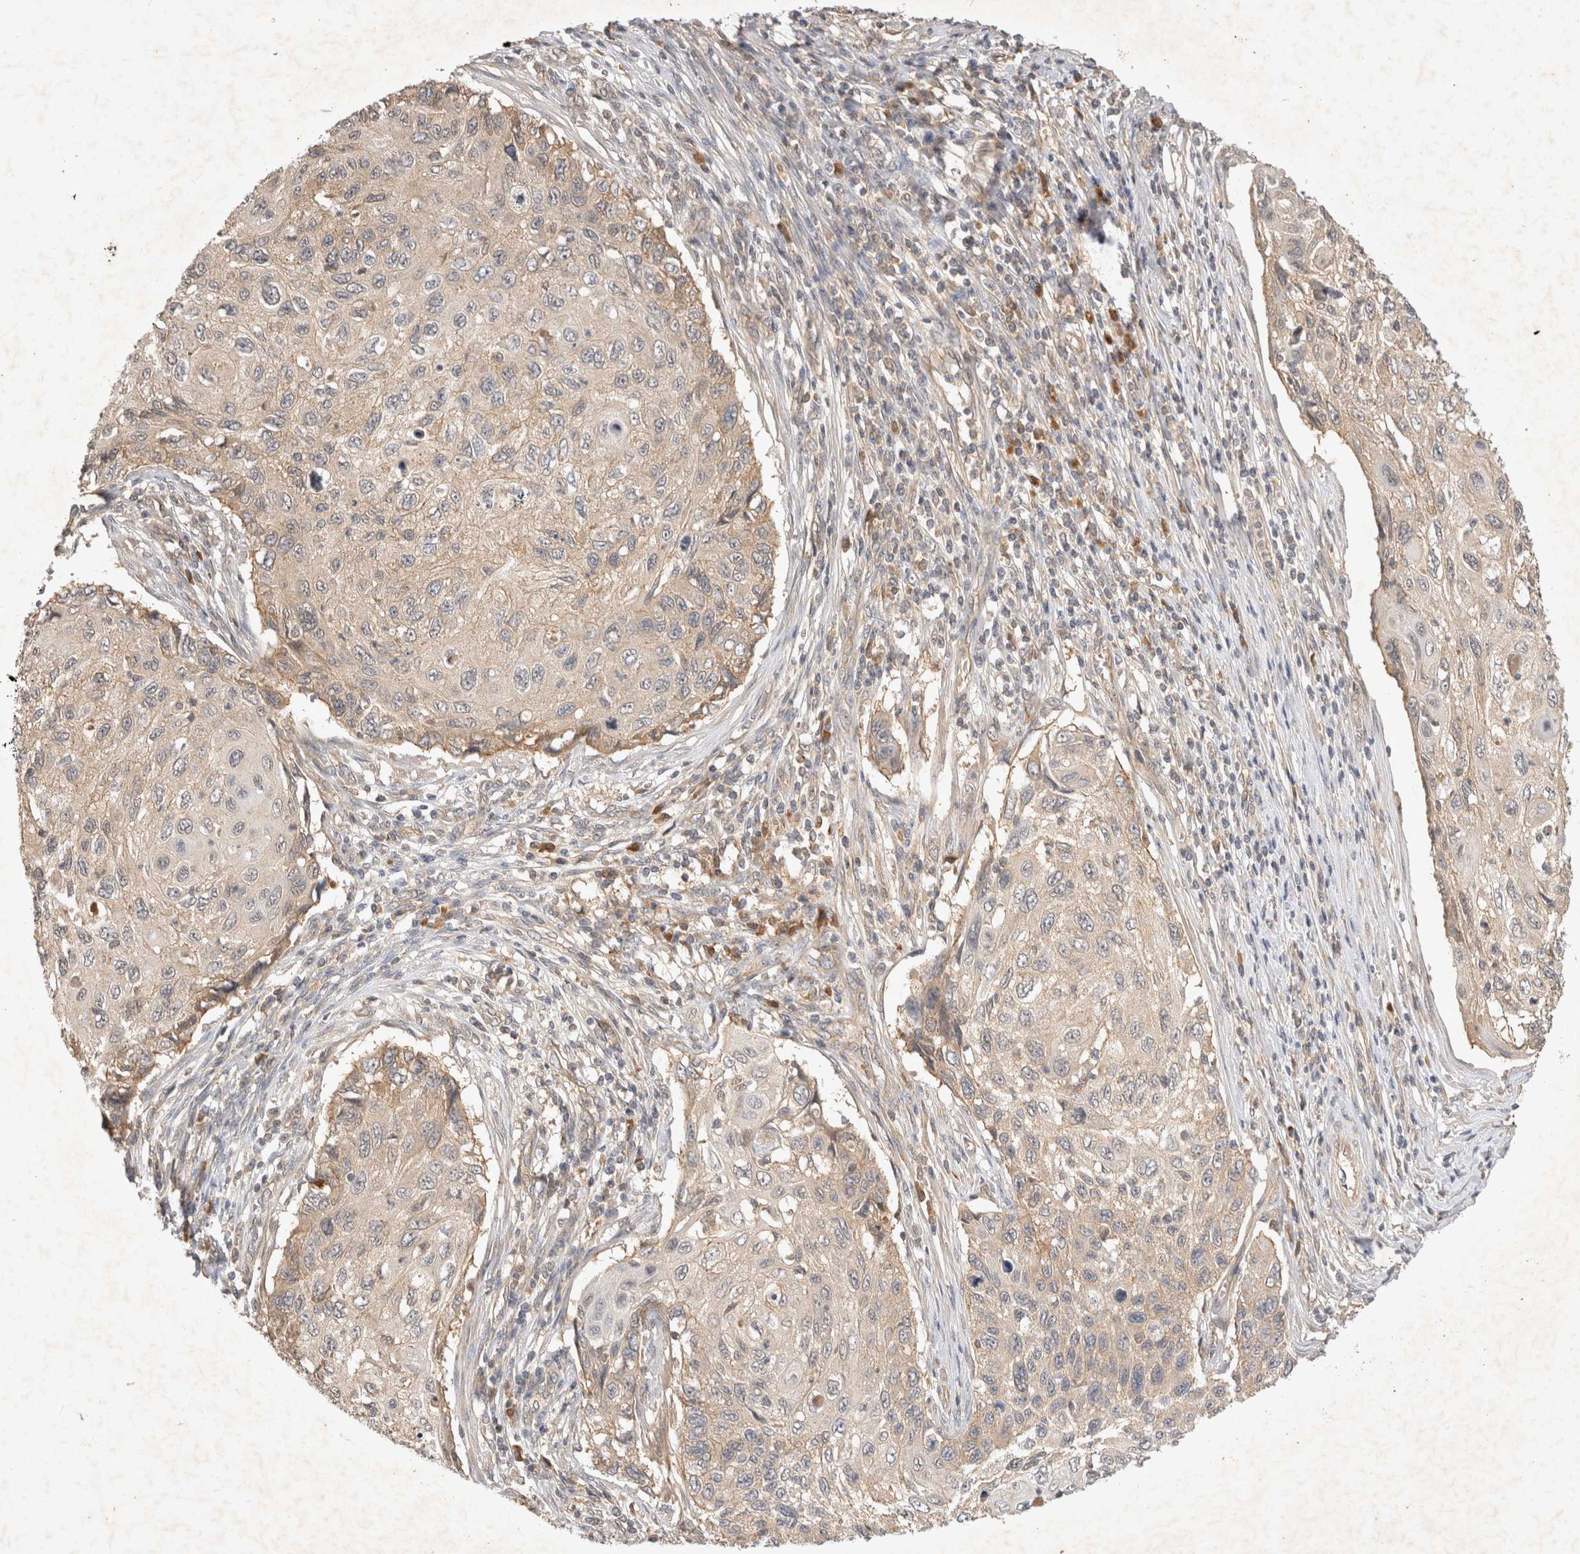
{"staining": {"intensity": "weak", "quantity": "<25%", "location": "cytoplasmic/membranous"}, "tissue": "cervical cancer", "cell_type": "Tumor cells", "image_type": "cancer", "snomed": [{"axis": "morphology", "description": "Squamous cell carcinoma, NOS"}, {"axis": "topography", "description": "Cervix"}], "caption": "Immunohistochemical staining of cervical squamous cell carcinoma displays no significant staining in tumor cells. (Immunohistochemistry (ihc), brightfield microscopy, high magnification).", "gene": "YES1", "patient": {"sex": "female", "age": 70}}